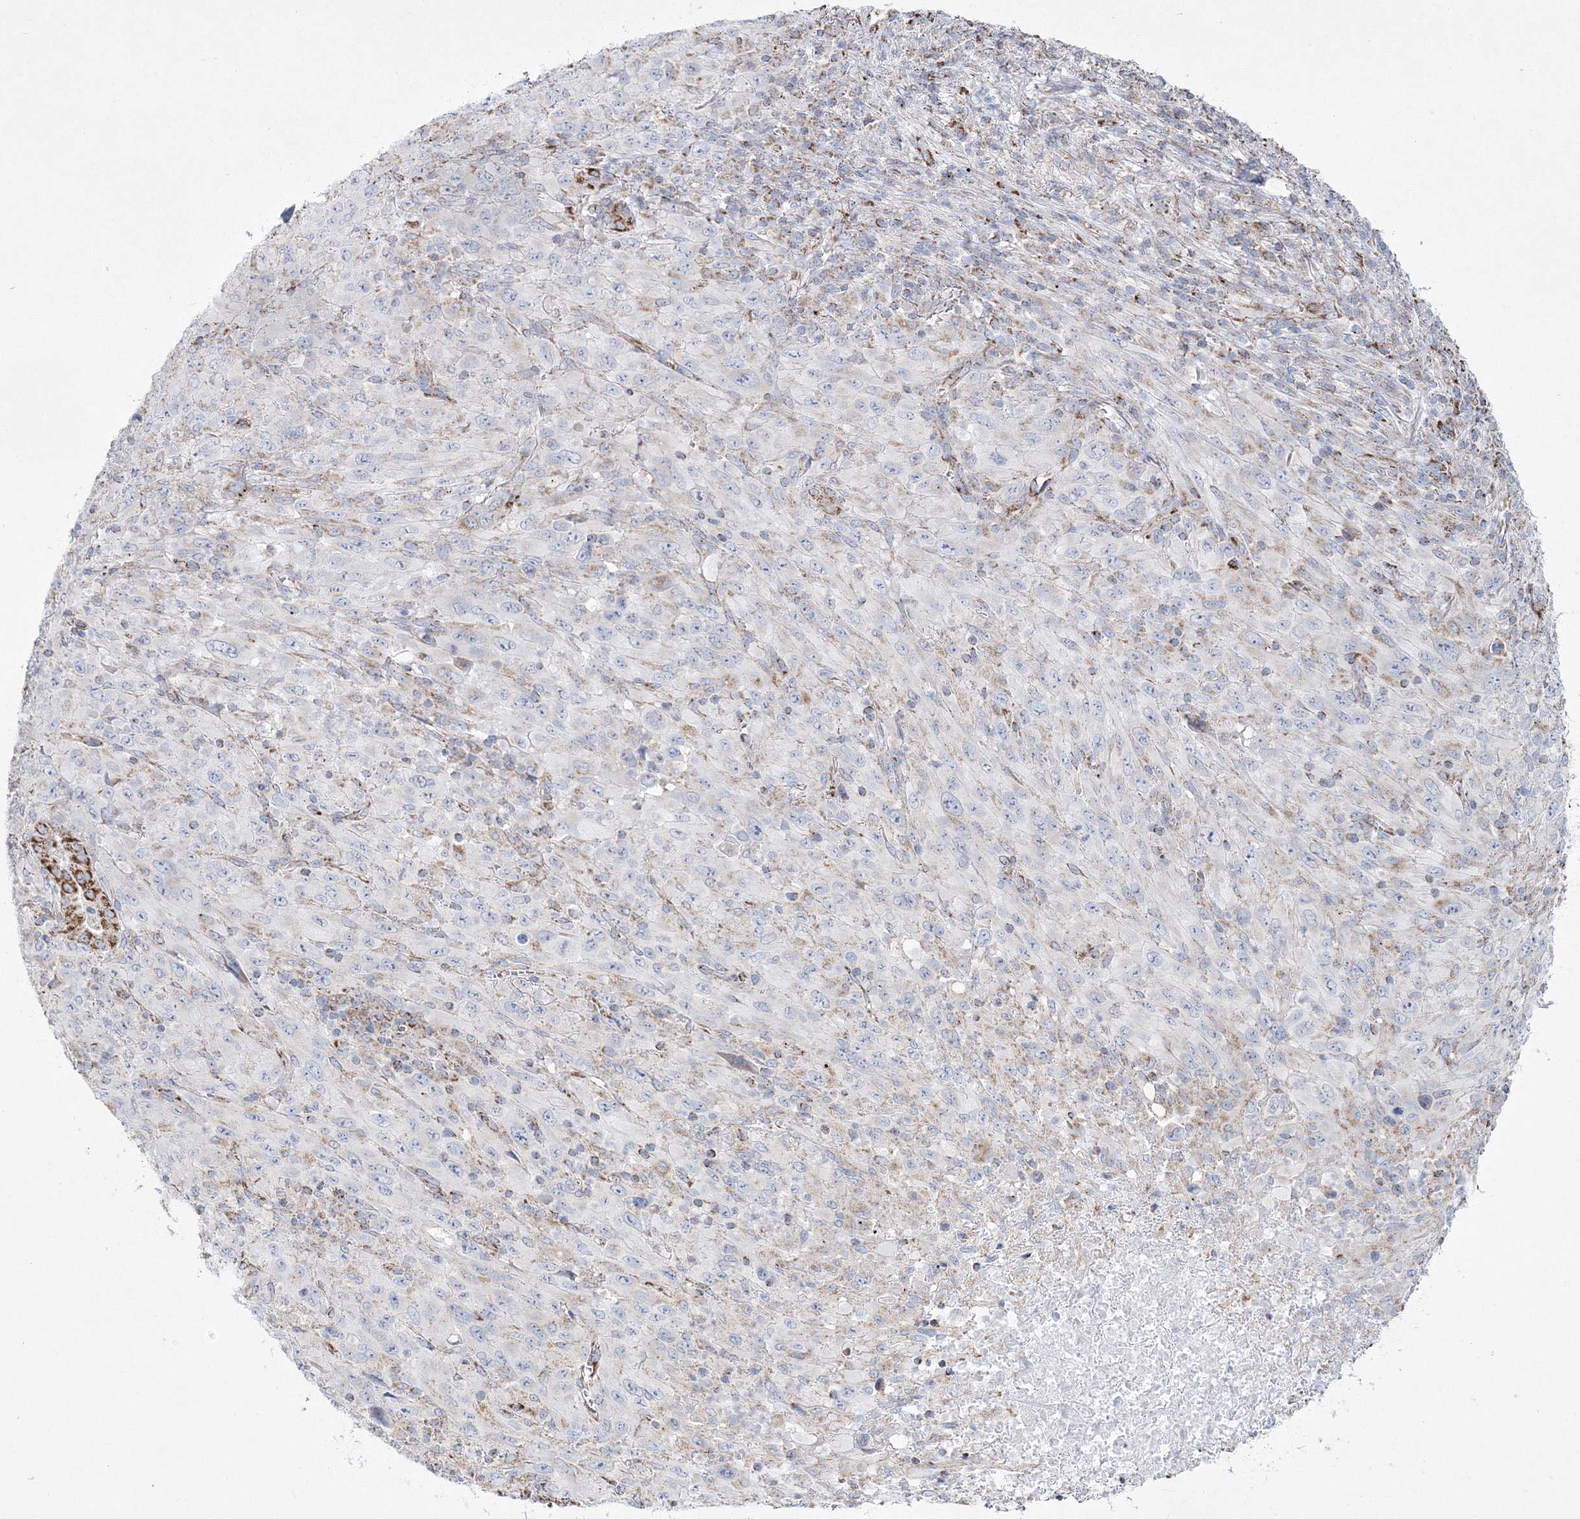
{"staining": {"intensity": "weak", "quantity": "<25%", "location": "cytoplasmic/membranous"}, "tissue": "melanoma", "cell_type": "Tumor cells", "image_type": "cancer", "snomed": [{"axis": "morphology", "description": "Malignant melanoma, Metastatic site"}, {"axis": "topography", "description": "Skin"}], "caption": "A high-resolution photomicrograph shows immunohistochemistry (IHC) staining of malignant melanoma (metastatic site), which shows no significant expression in tumor cells.", "gene": "HIBCH", "patient": {"sex": "female", "age": 56}}